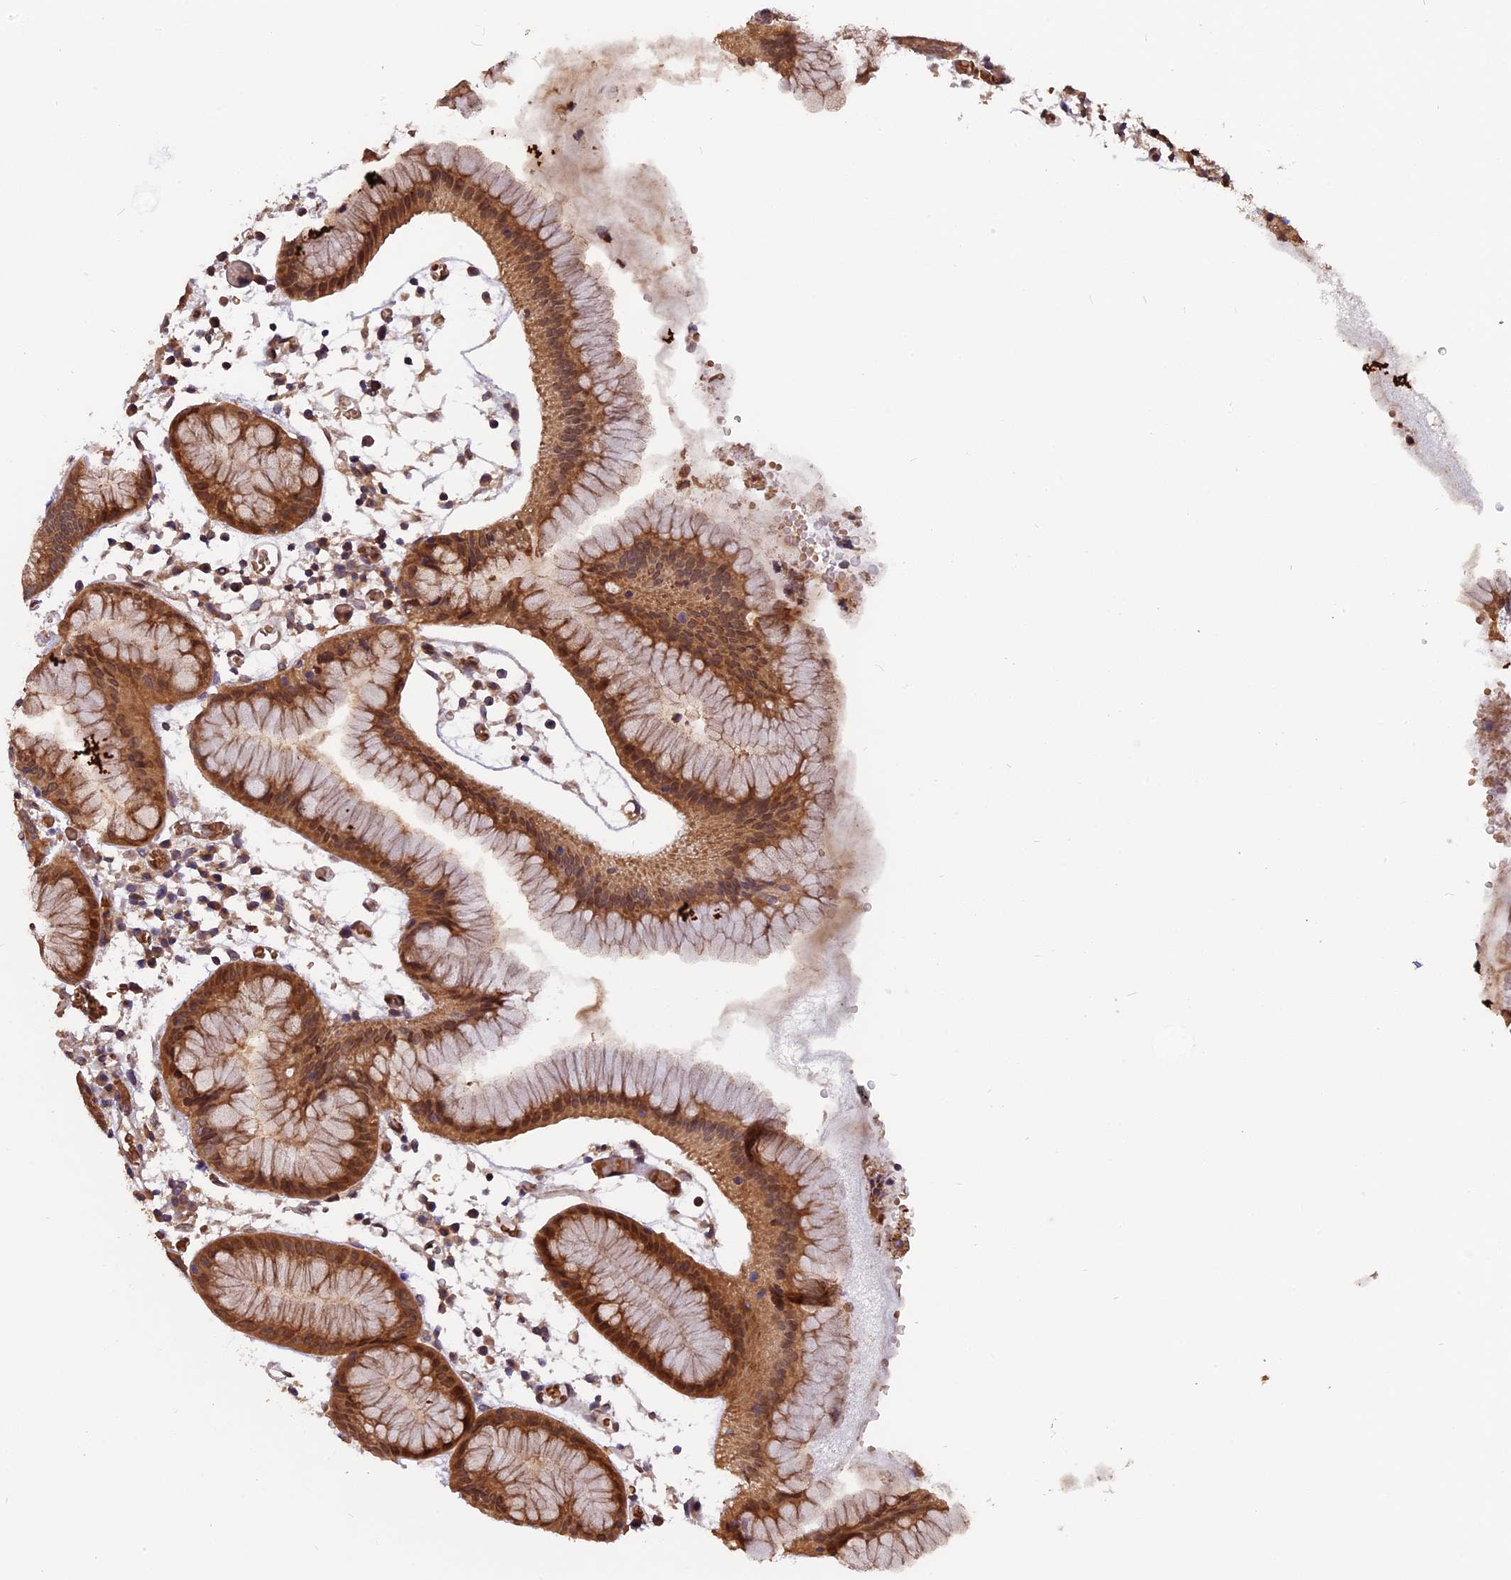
{"staining": {"intensity": "strong", "quantity": ">75%", "location": "cytoplasmic/membranous,nuclear"}, "tissue": "stomach", "cell_type": "Glandular cells", "image_type": "normal", "snomed": [{"axis": "morphology", "description": "Normal tissue, NOS"}, {"axis": "topography", "description": "Stomach"}, {"axis": "topography", "description": "Stomach, lower"}], "caption": "A brown stain labels strong cytoplasmic/membranous,nuclear expression of a protein in glandular cells of normal stomach. The staining was performed using DAB (3,3'-diaminobenzidine) to visualize the protein expression in brown, while the nuclei were stained in blue with hematoxylin (Magnification: 20x).", "gene": "CHMP2A", "patient": {"sex": "female", "age": 75}}